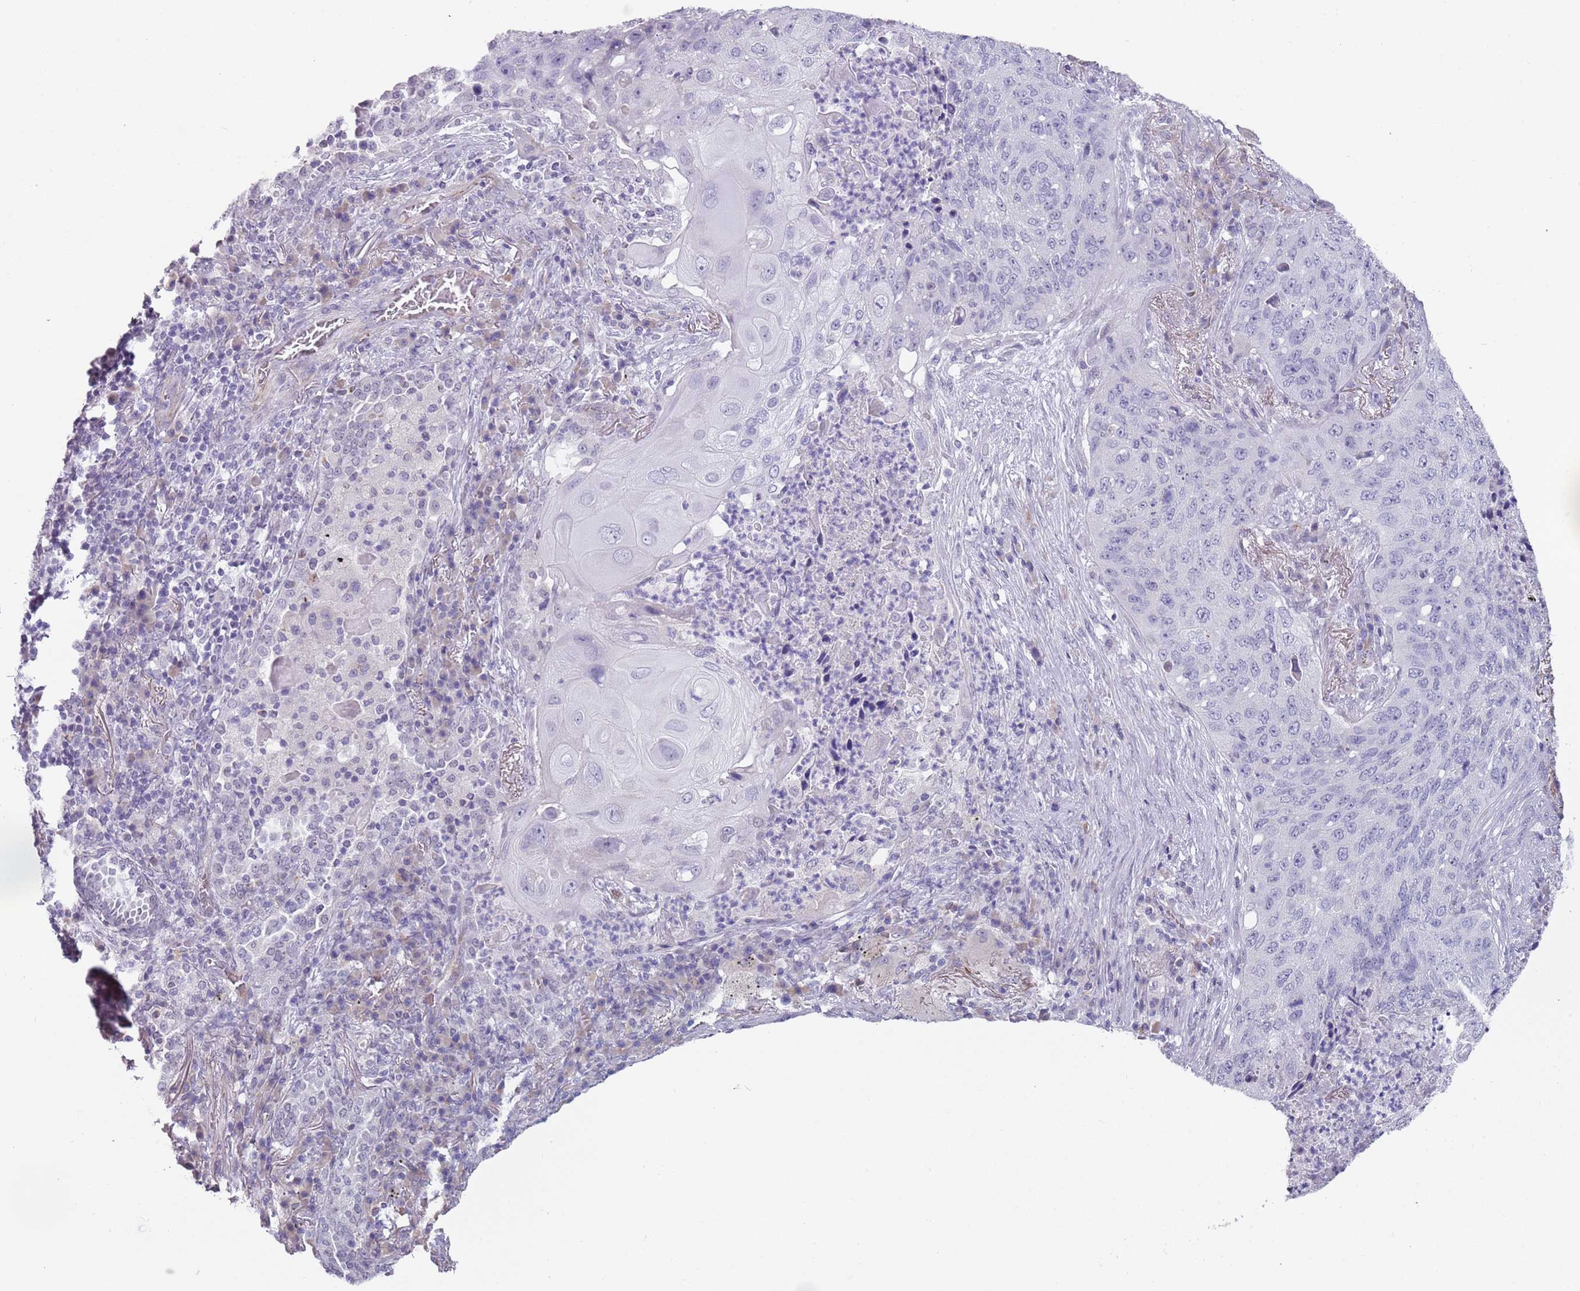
{"staining": {"intensity": "negative", "quantity": "none", "location": "none"}, "tissue": "lung cancer", "cell_type": "Tumor cells", "image_type": "cancer", "snomed": [{"axis": "morphology", "description": "Squamous cell carcinoma, NOS"}, {"axis": "topography", "description": "Lung"}], "caption": "Human lung cancer stained for a protein using immunohistochemistry (IHC) displays no positivity in tumor cells.", "gene": "NBPF3", "patient": {"sex": "female", "age": 63}}